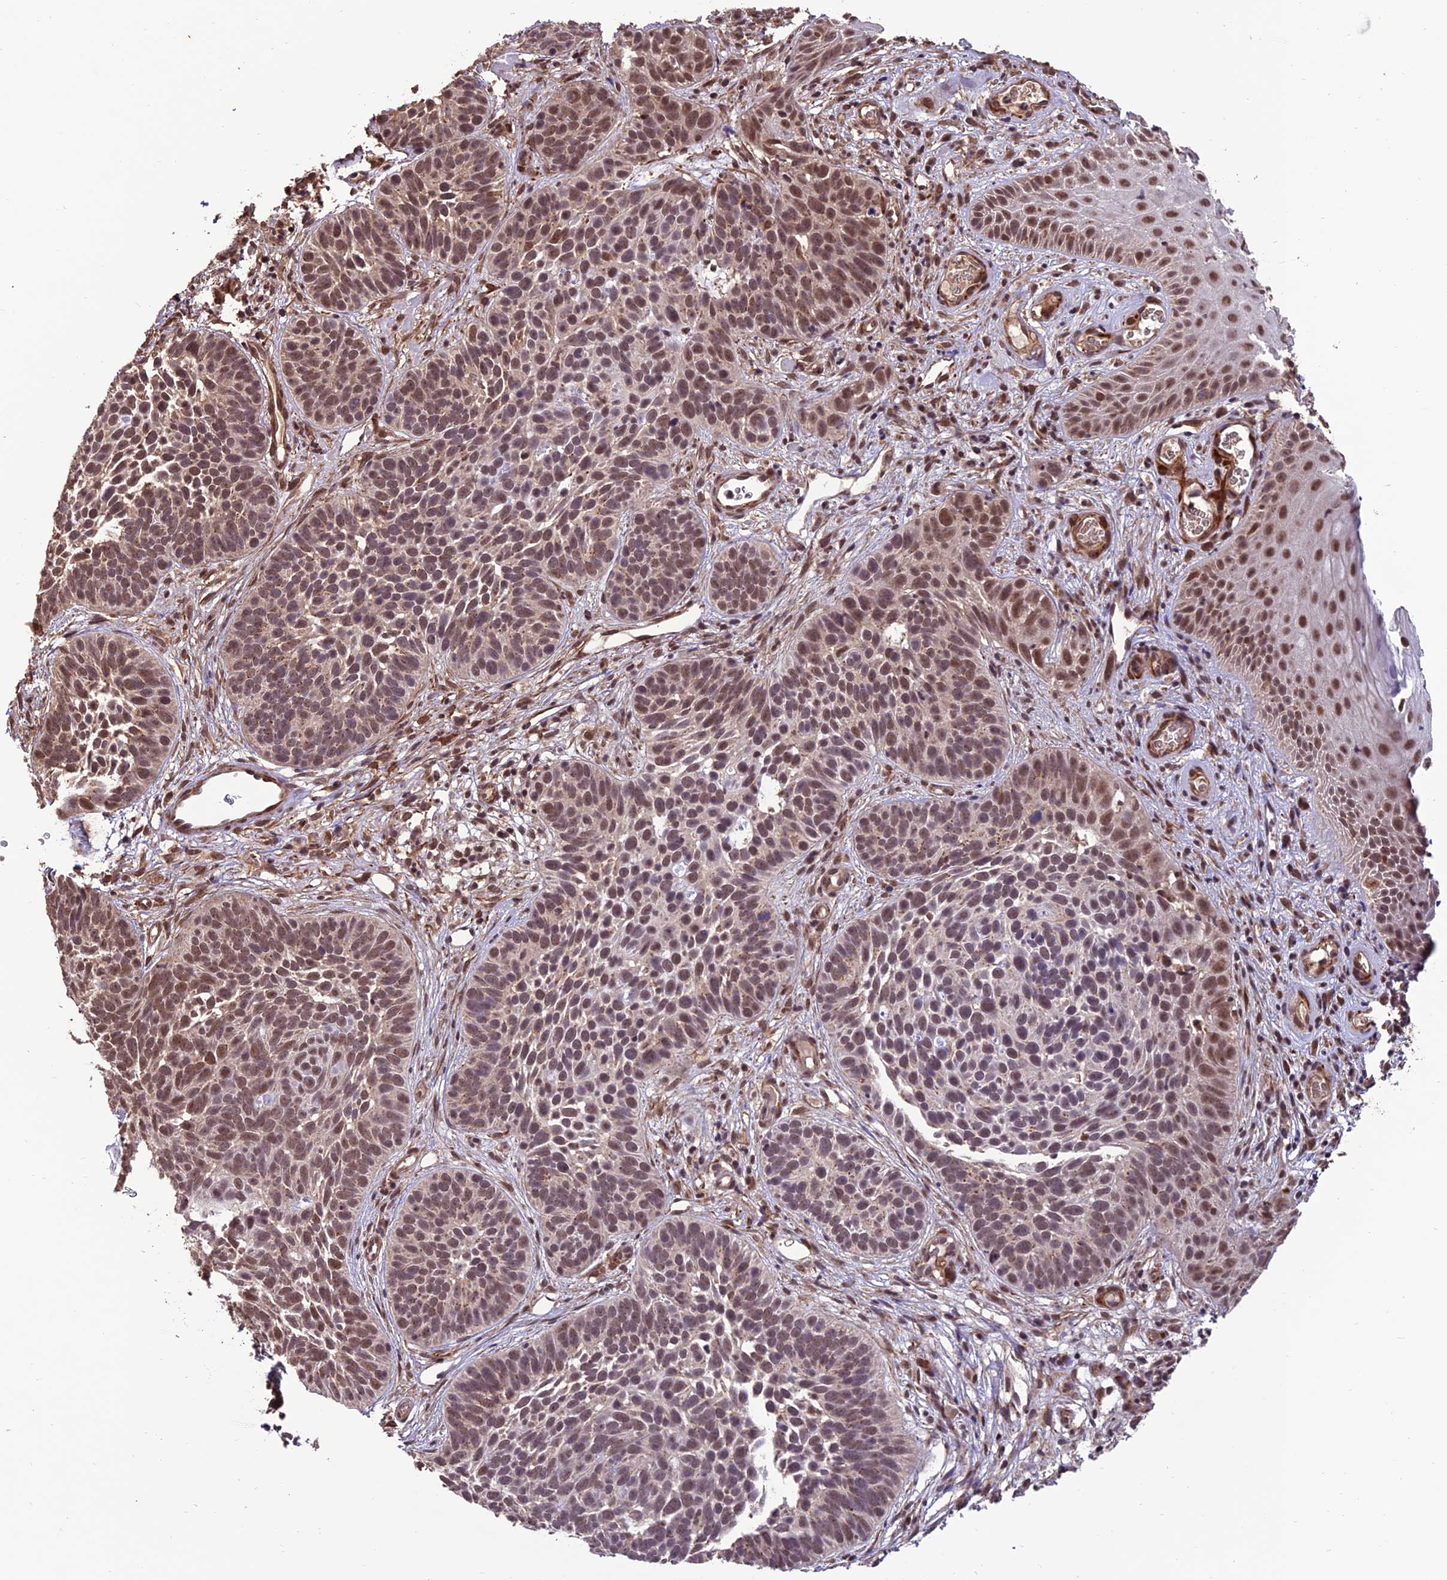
{"staining": {"intensity": "moderate", "quantity": ">75%", "location": "nuclear"}, "tissue": "skin cancer", "cell_type": "Tumor cells", "image_type": "cancer", "snomed": [{"axis": "morphology", "description": "Basal cell carcinoma"}, {"axis": "topography", "description": "Skin"}], "caption": "Human skin cancer (basal cell carcinoma) stained with a protein marker reveals moderate staining in tumor cells.", "gene": "CABIN1", "patient": {"sex": "male", "age": 89}}